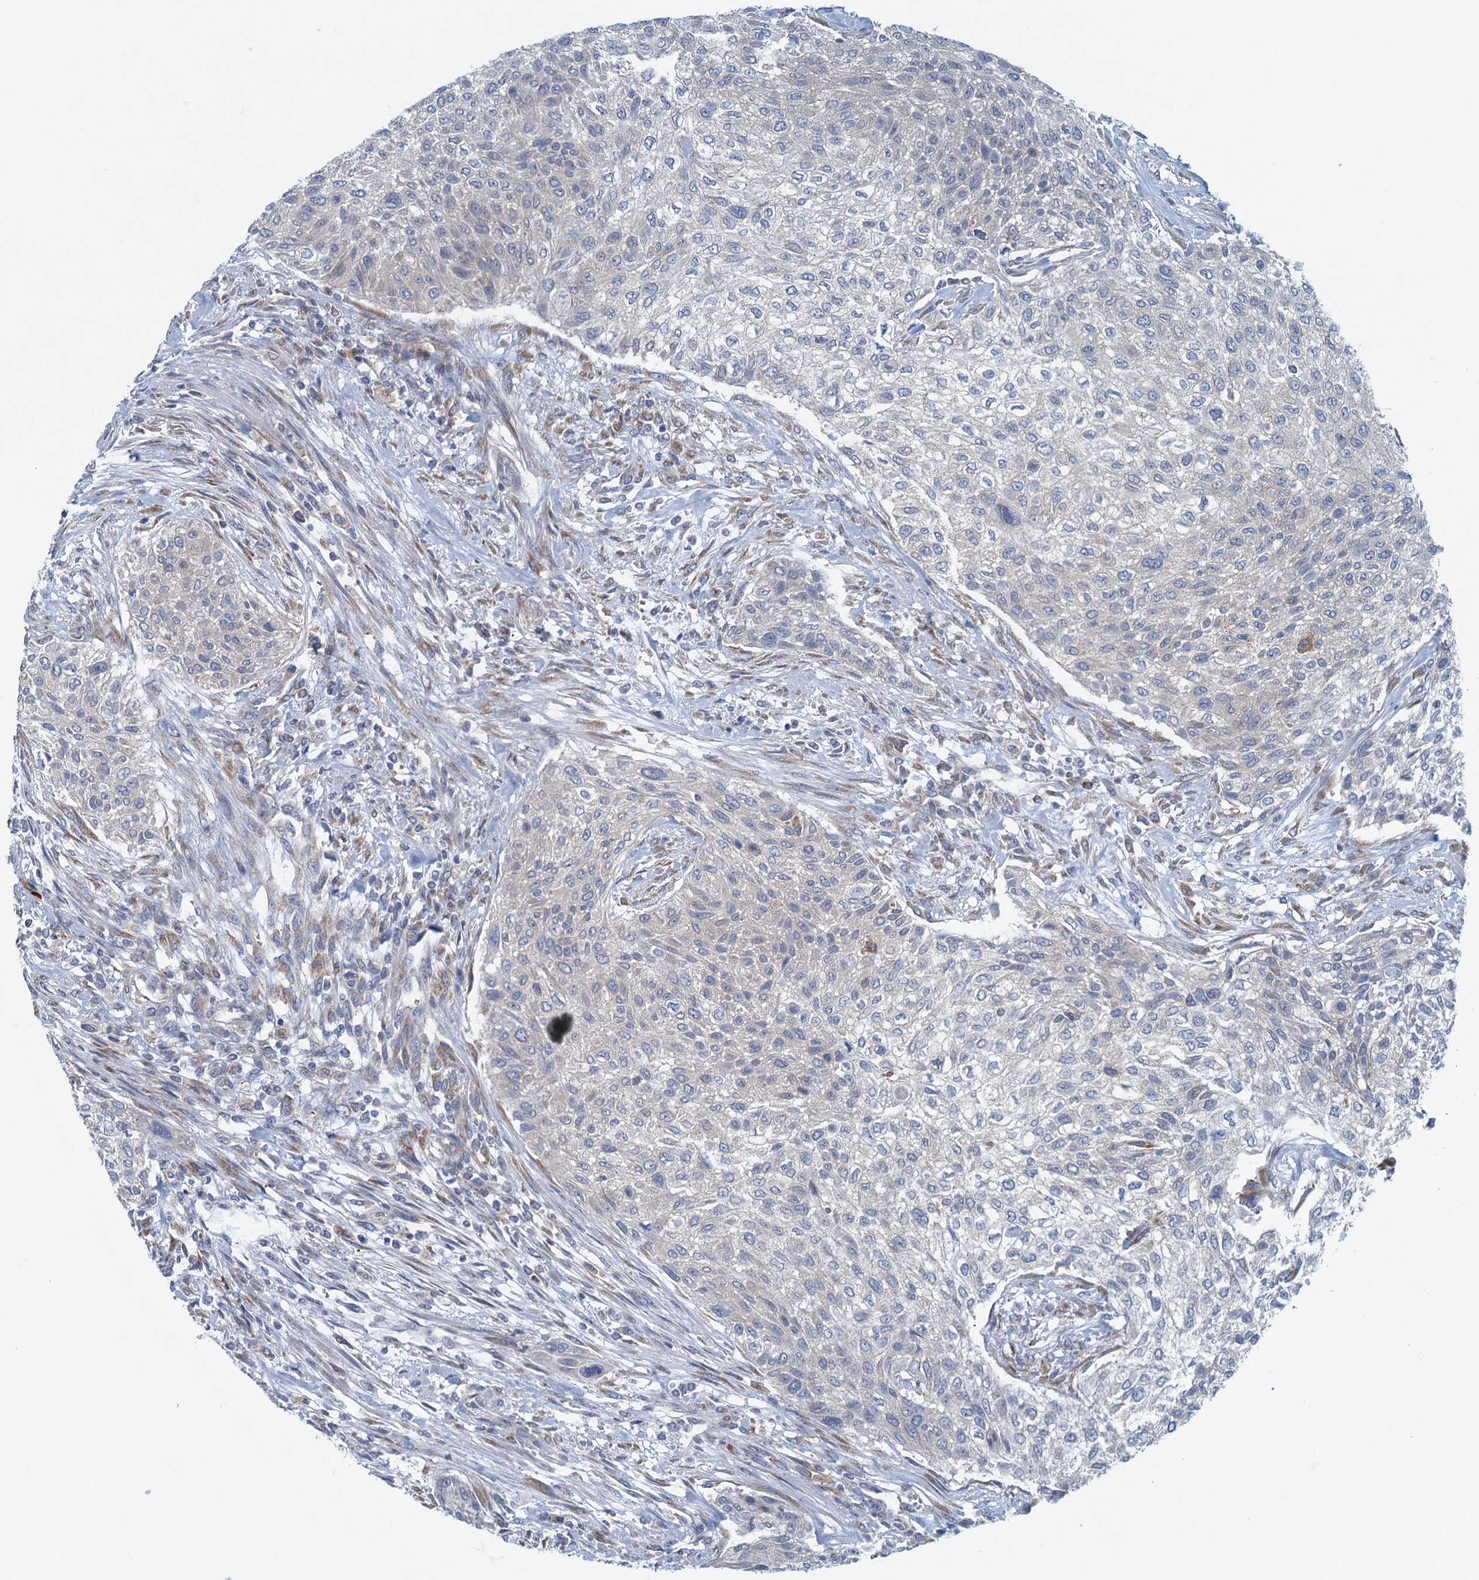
{"staining": {"intensity": "negative", "quantity": "none", "location": "none"}, "tissue": "urothelial cancer", "cell_type": "Tumor cells", "image_type": "cancer", "snomed": [{"axis": "morphology", "description": "Normal tissue, NOS"}, {"axis": "morphology", "description": "Urothelial carcinoma, NOS"}, {"axis": "topography", "description": "Urinary bladder"}, {"axis": "topography", "description": "Peripheral nerve tissue"}], "caption": "A histopathology image of human transitional cell carcinoma is negative for staining in tumor cells. Nuclei are stained in blue.", "gene": "MYDGF", "patient": {"sex": "male", "age": 35}}